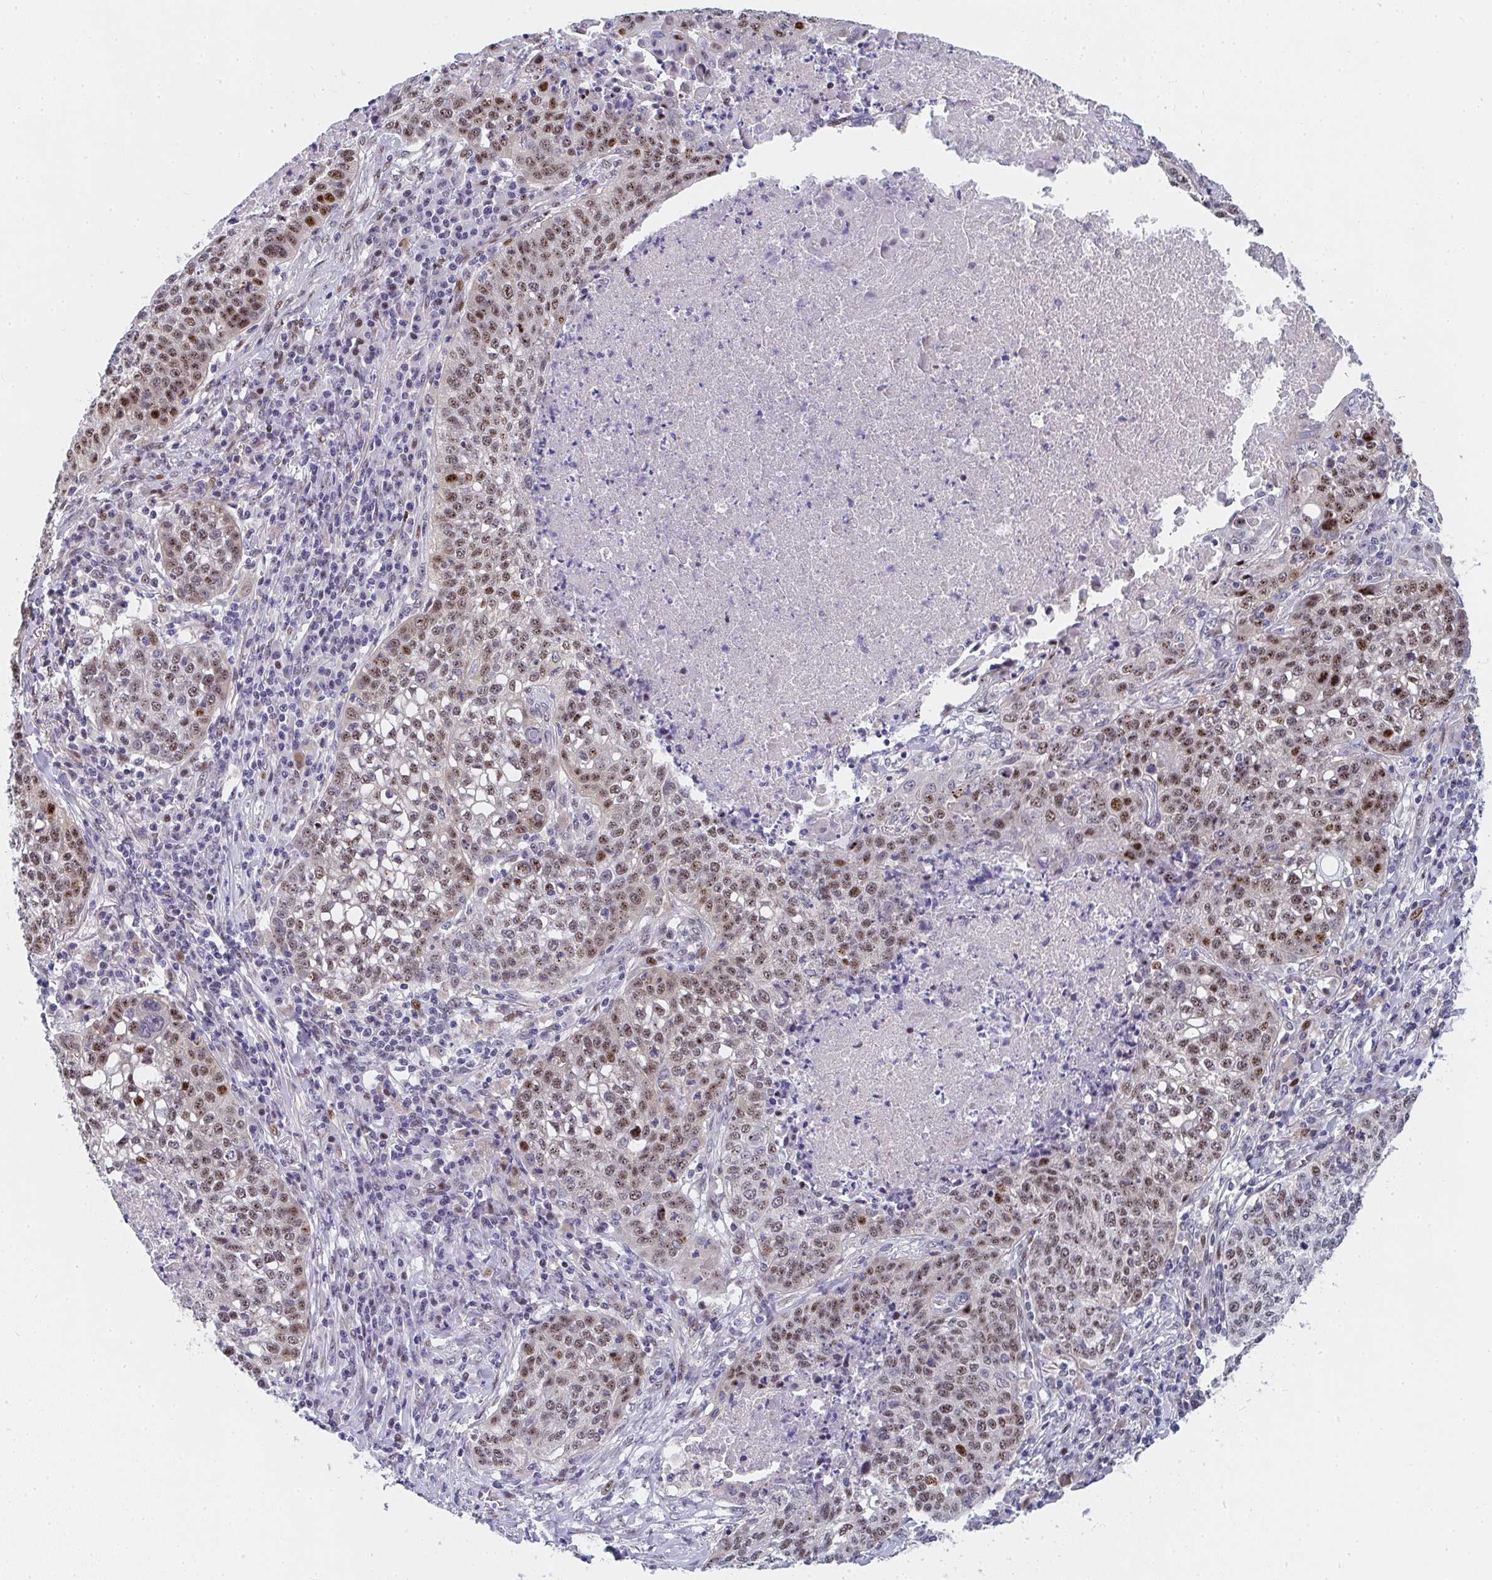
{"staining": {"intensity": "moderate", "quantity": ">75%", "location": "nuclear"}, "tissue": "lung cancer", "cell_type": "Tumor cells", "image_type": "cancer", "snomed": [{"axis": "morphology", "description": "Squamous cell carcinoma, NOS"}, {"axis": "topography", "description": "Lung"}], "caption": "The micrograph shows immunohistochemical staining of lung cancer. There is moderate nuclear positivity is seen in approximately >75% of tumor cells.", "gene": "ZIC3", "patient": {"sex": "male", "age": 63}}